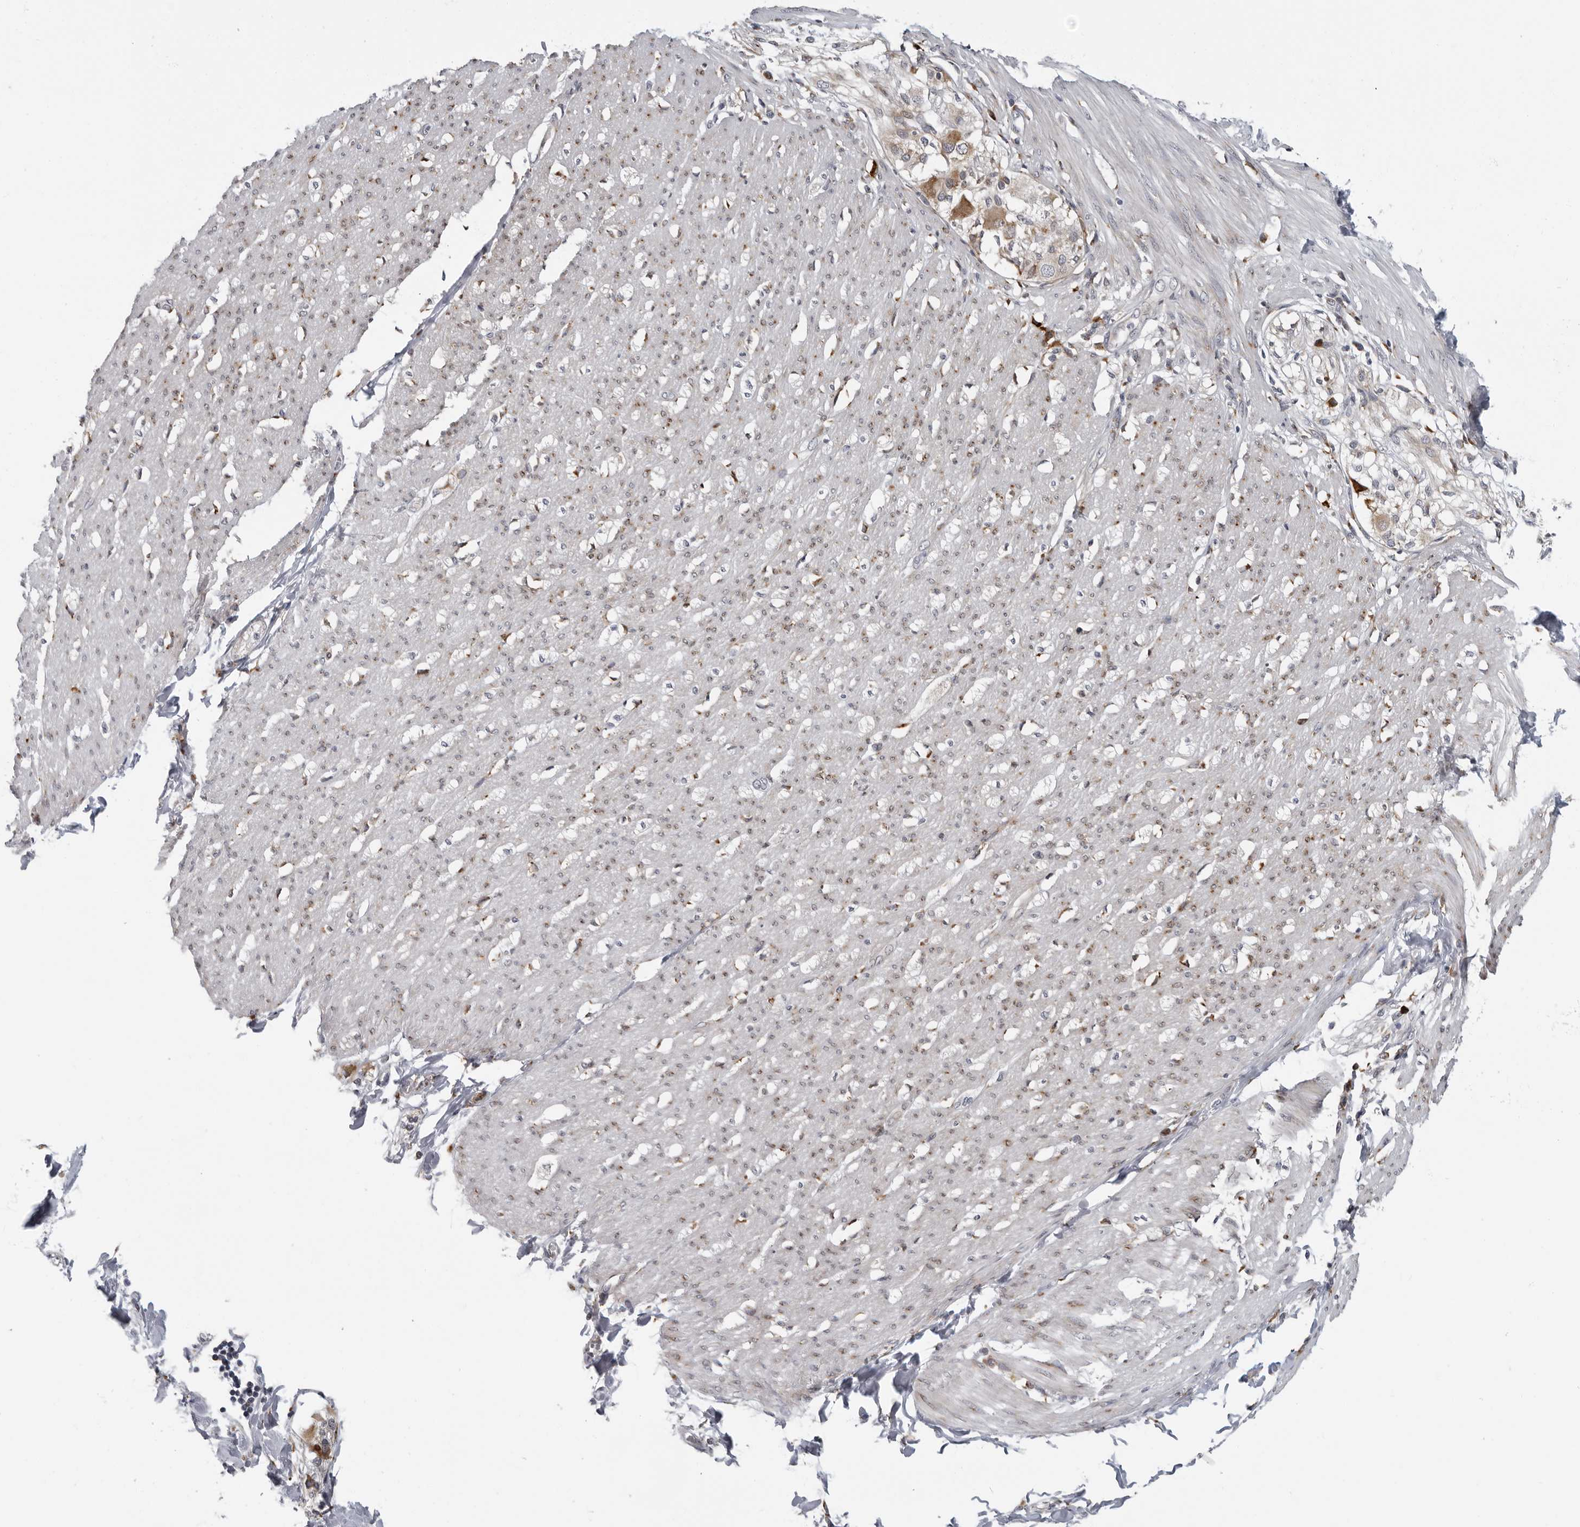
{"staining": {"intensity": "negative", "quantity": "none", "location": "none"}, "tissue": "smooth muscle", "cell_type": "Smooth muscle cells", "image_type": "normal", "snomed": [{"axis": "morphology", "description": "Normal tissue, NOS"}, {"axis": "morphology", "description": "Adenocarcinoma, NOS"}, {"axis": "topography", "description": "Colon"}, {"axis": "topography", "description": "Peripheral nerve tissue"}], "caption": "Protein analysis of normal smooth muscle reveals no significant positivity in smooth muscle cells. The staining was performed using DAB (3,3'-diaminobenzidine) to visualize the protein expression in brown, while the nuclei were stained in blue with hematoxylin (Magnification: 20x).", "gene": "ALPK2", "patient": {"sex": "male", "age": 14}}